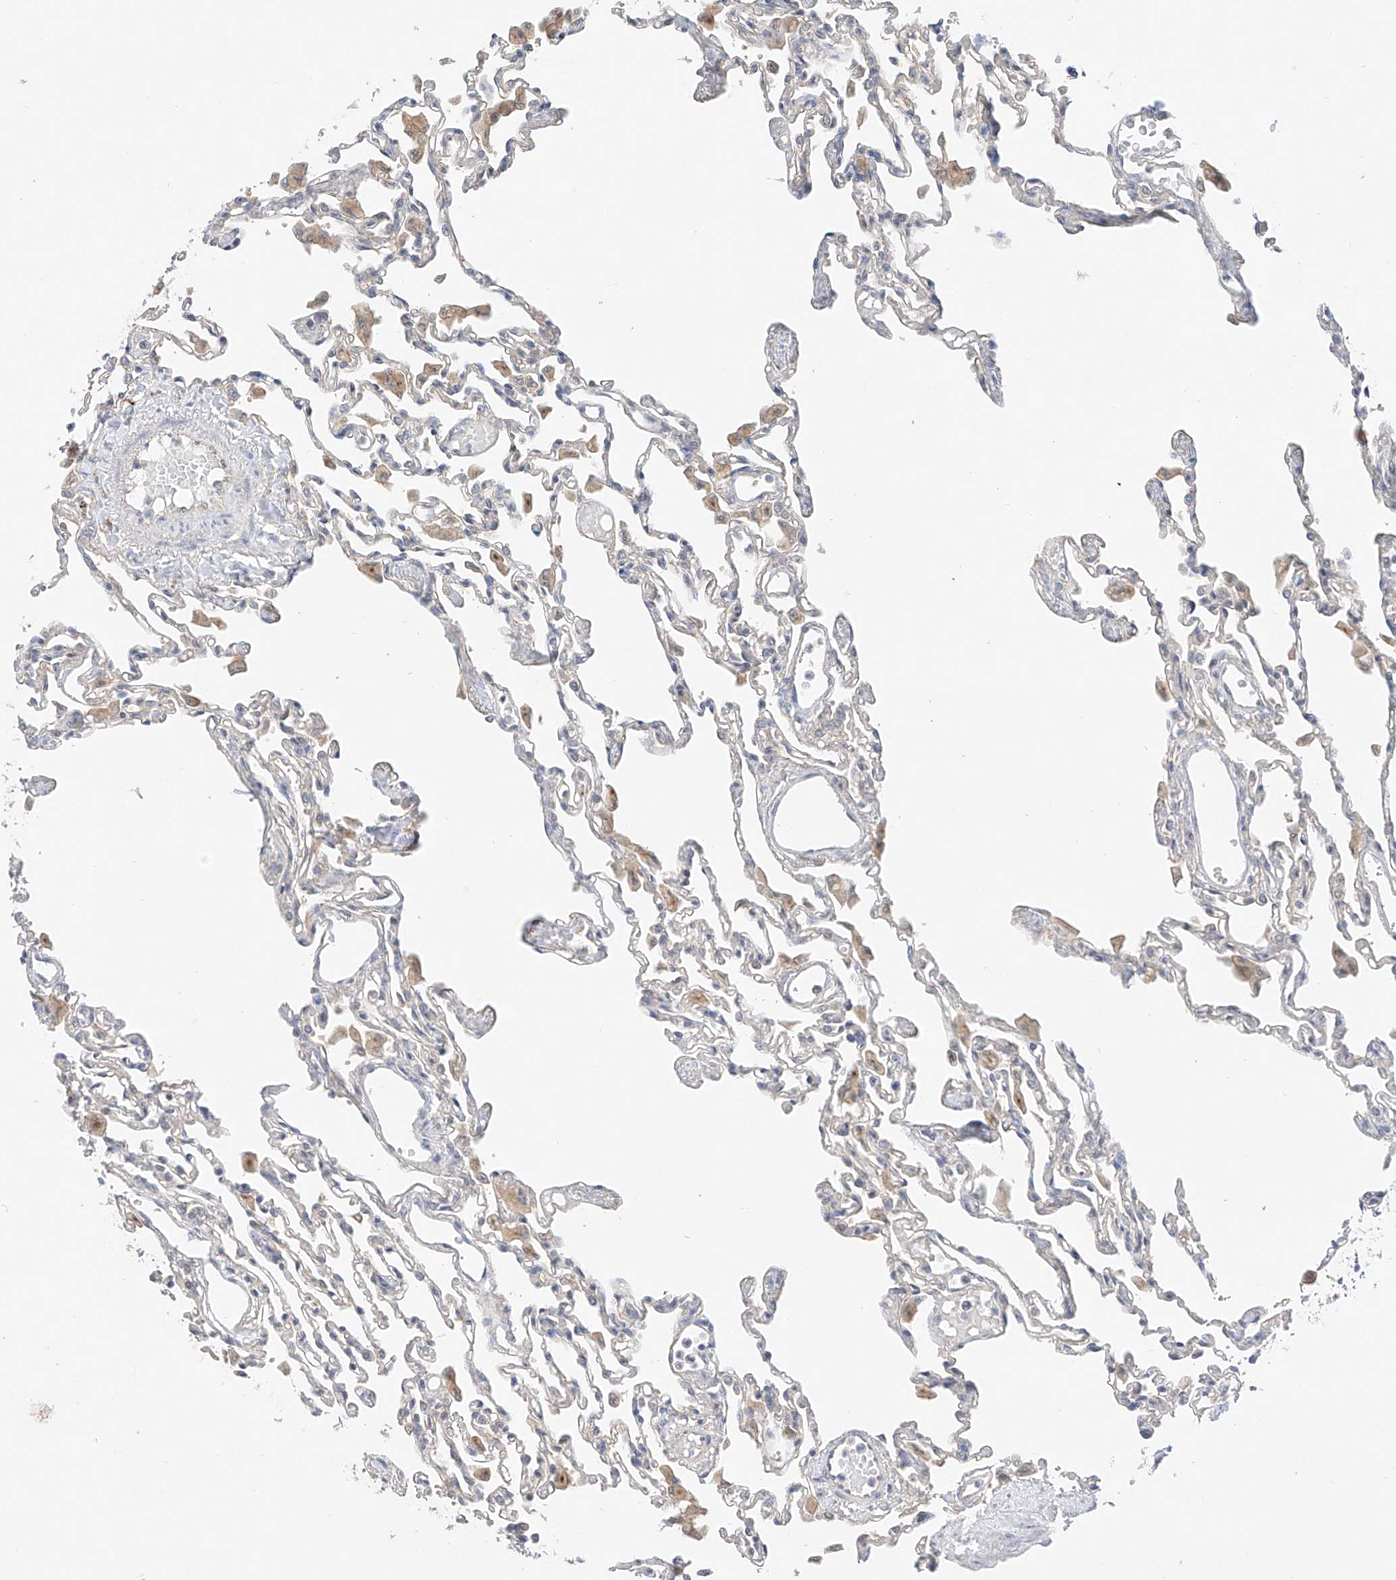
{"staining": {"intensity": "negative", "quantity": "none", "location": "none"}, "tissue": "lung", "cell_type": "Alveolar cells", "image_type": "normal", "snomed": [{"axis": "morphology", "description": "Normal tissue, NOS"}, {"axis": "topography", "description": "Bronchus"}, {"axis": "topography", "description": "Lung"}], "caption": "This is a photomicrograph of immunohistochemistry staining of benign lung, which shows no positivity in alveolar cells. Brightfield microscopy of immunohistochemistry stained with DAB (3,3'-diaminobenzidine) (brown) and hematoxylin (blue), captured at high magnification.", "gene": "IL22RA2", "patient": {"sex": "female", "age": 49}}